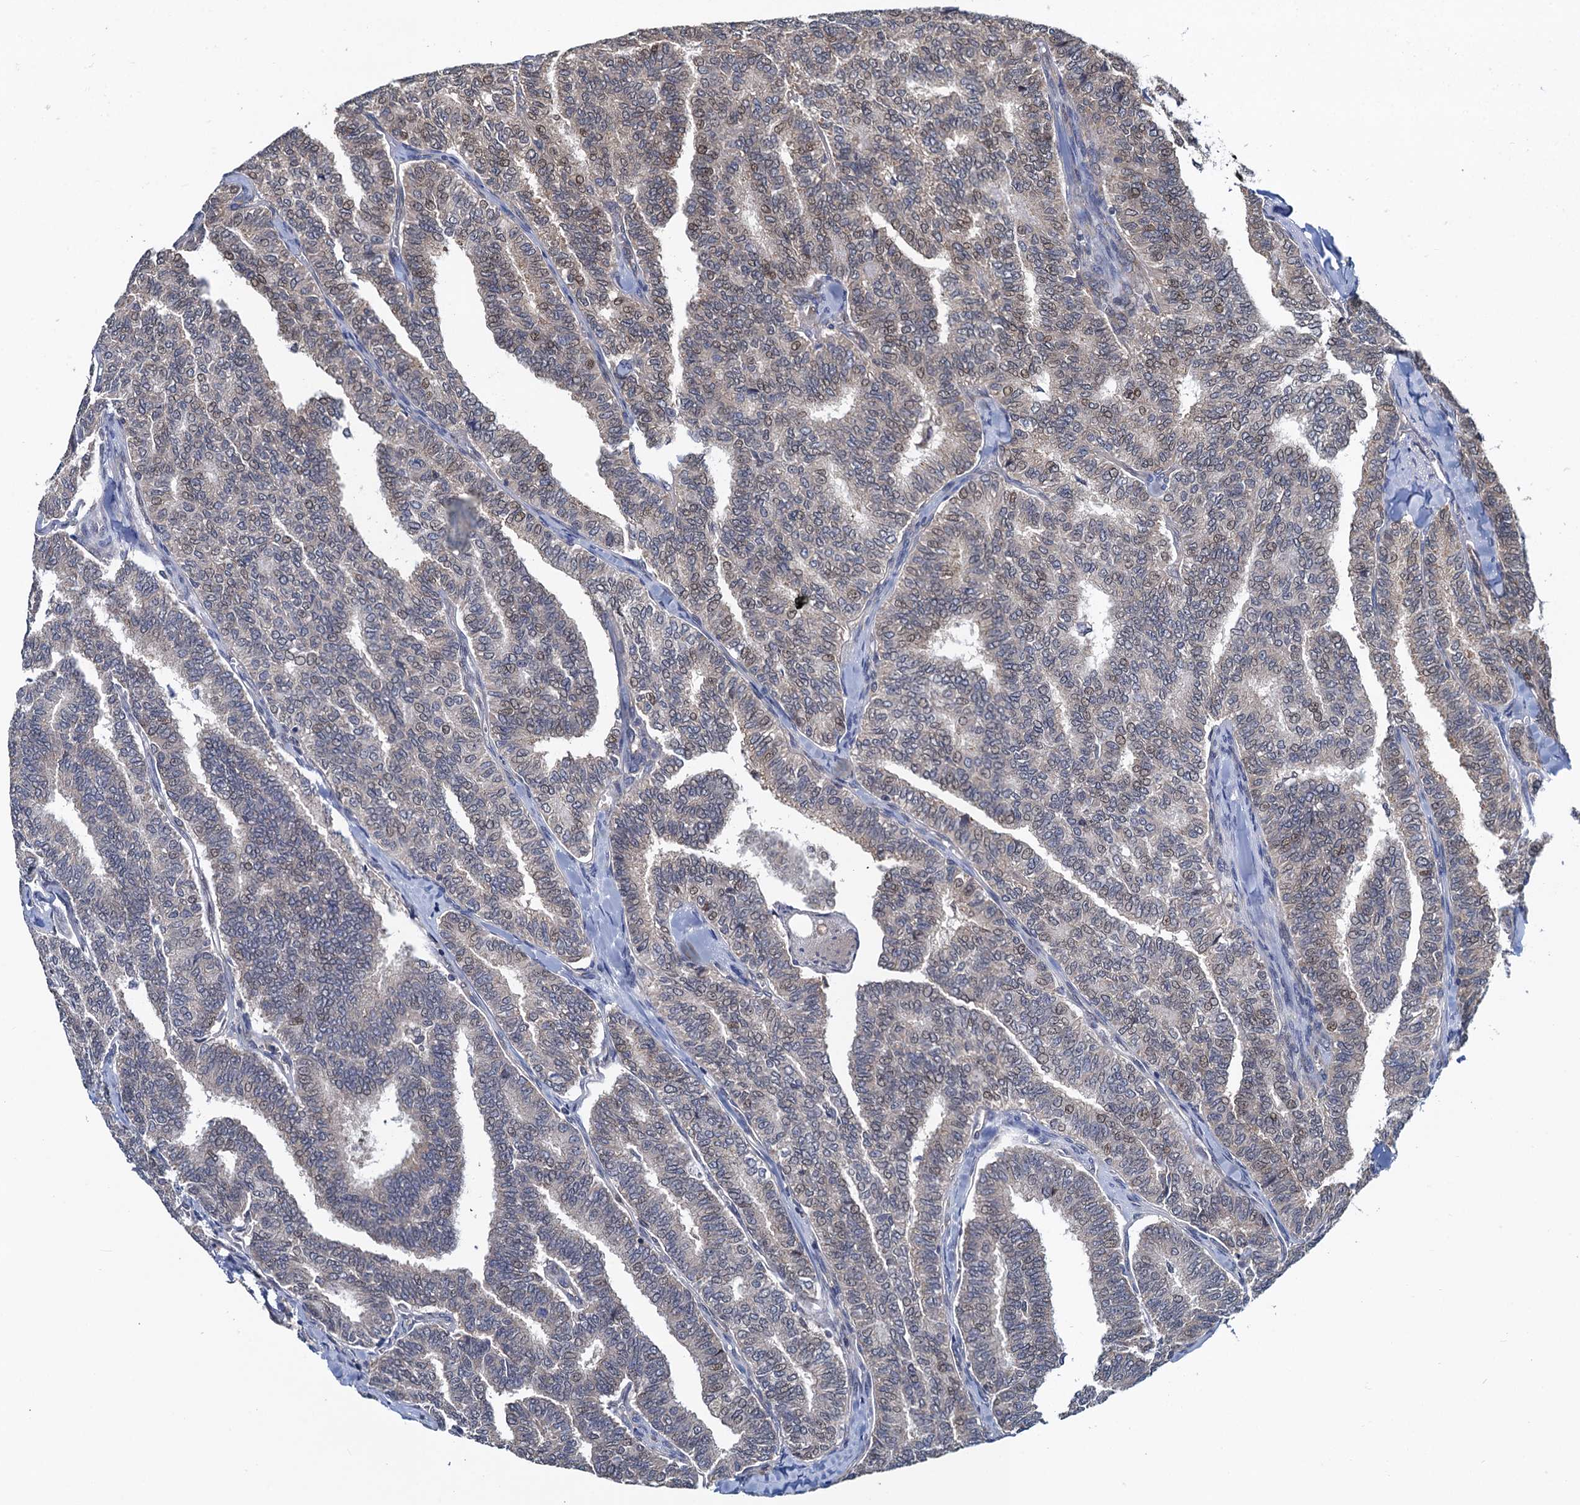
{"staining": {"intensity": "weak", "quantity": "<25%", "location": "nuclear"}, "tissue": "thyroid cancer", "cell_type": "Tumor cells", "image_type": "cancer", "snomed": [{"axis": "morphology", "description": "Papillary adenocarcinoma, NOS"}, {"axis": "topography", "description": "Thyroid gland"}], "caption": "There is no significant positivity in tumor cells of thyroid cancer (papillary adenocarcinoma). (DAB immunohistochemistry (IHC), high magnification).", "gene": "RNF125", "patient": {"sex": "female", "age": 35}}